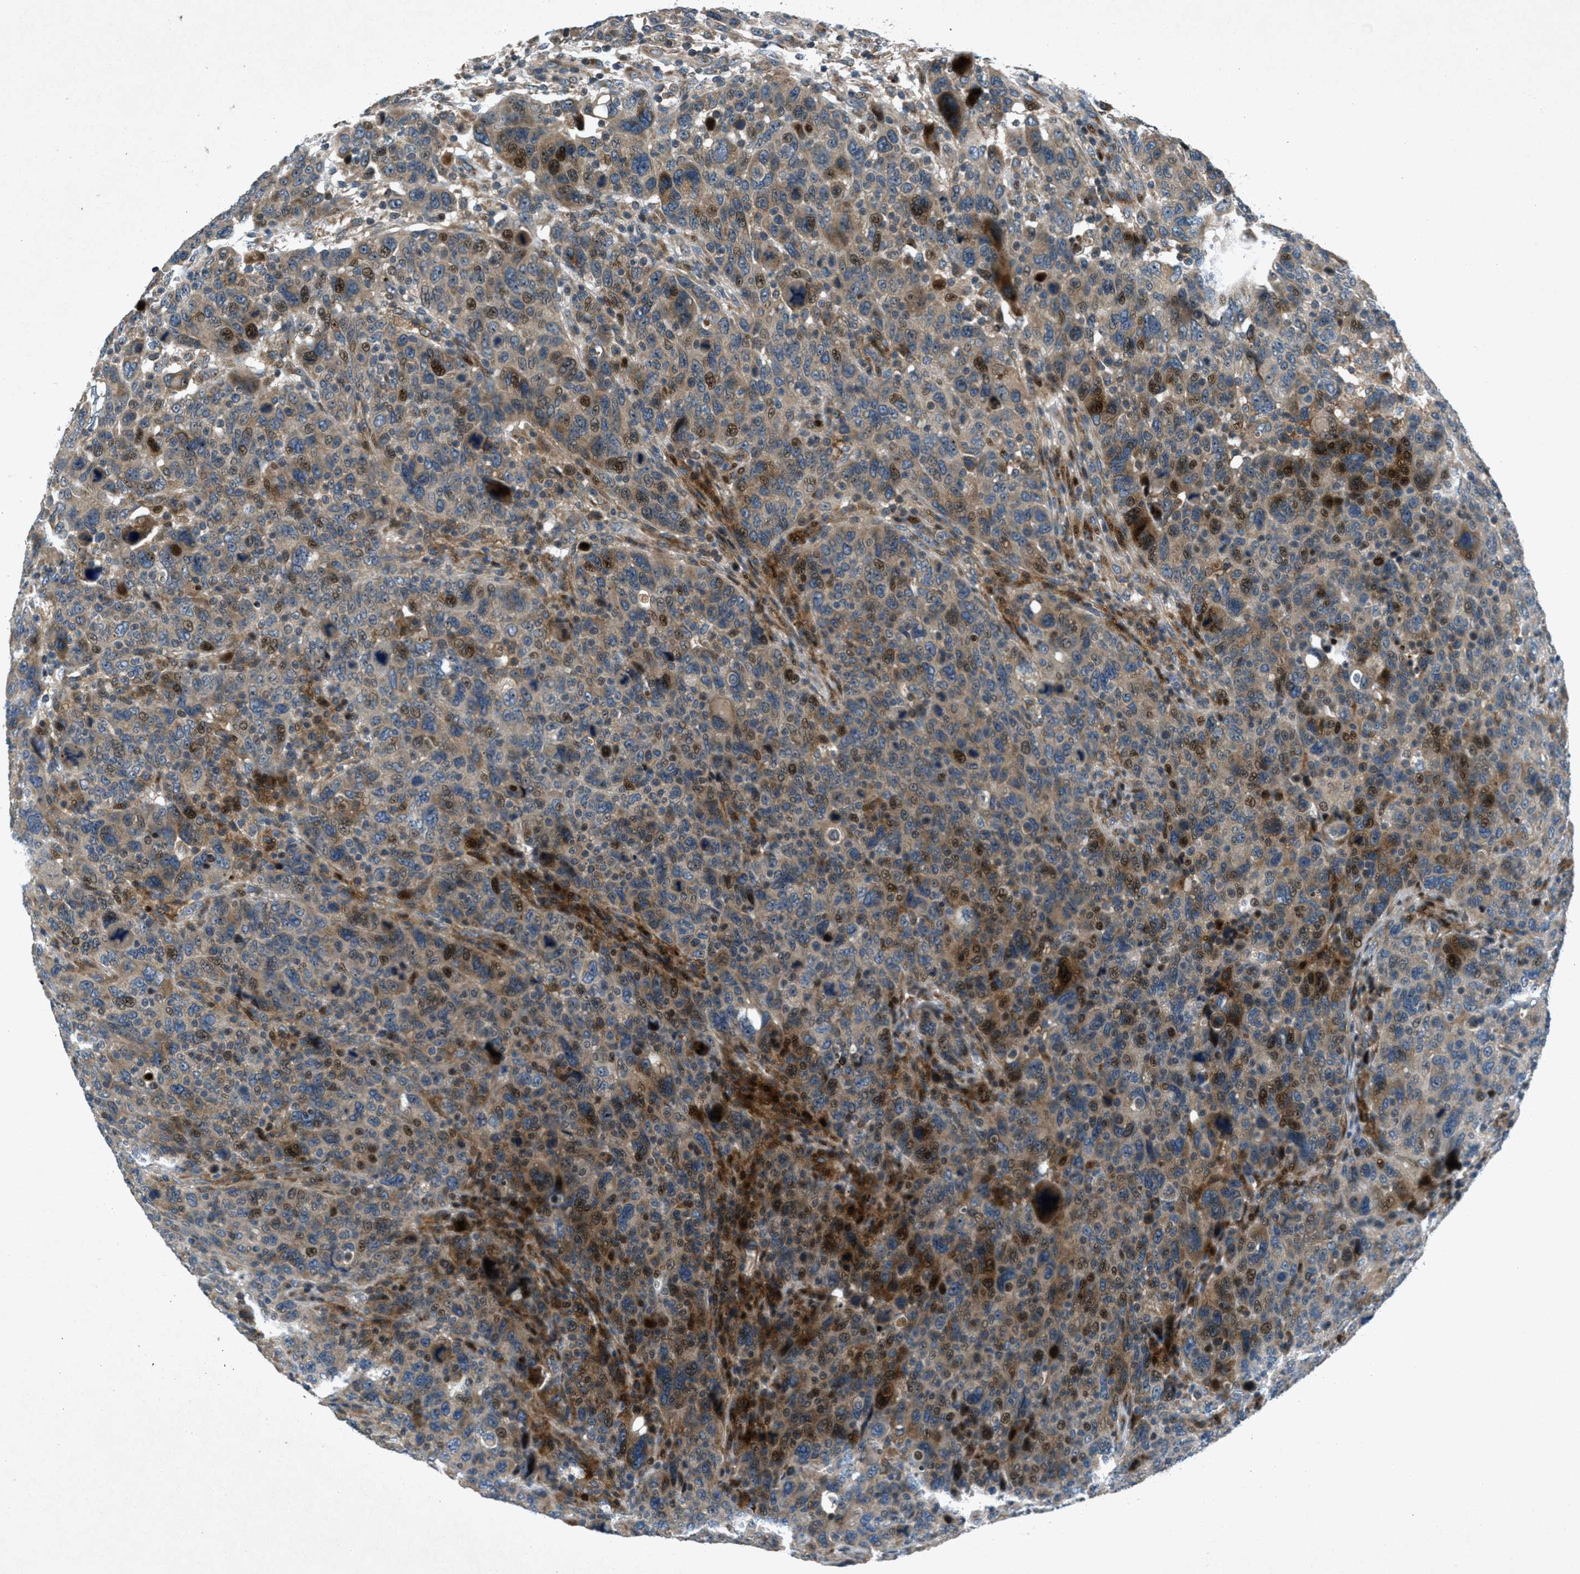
{"staining": {"intensity": "moderate", "quantity": ">75%", "location": "cytoplasmic/membranous,nuclear"}, "tissue": "breast cancer", "cell_type": "Tumor cells", "image_type": "cancer", "snomed": [{"axis": "morphology", "description": "Duct carcinoma"}, {"axis": "topography", "description": "Breast"}], "caption": "Breast cancer was stained to show a protein in brown. There is medium levels of moderate cytoplasmic/membranous and nuclear expression in about >75% of tumor cells.", "gene": "CLEC2D", "patient": {"sex": "female", "age": 37}}